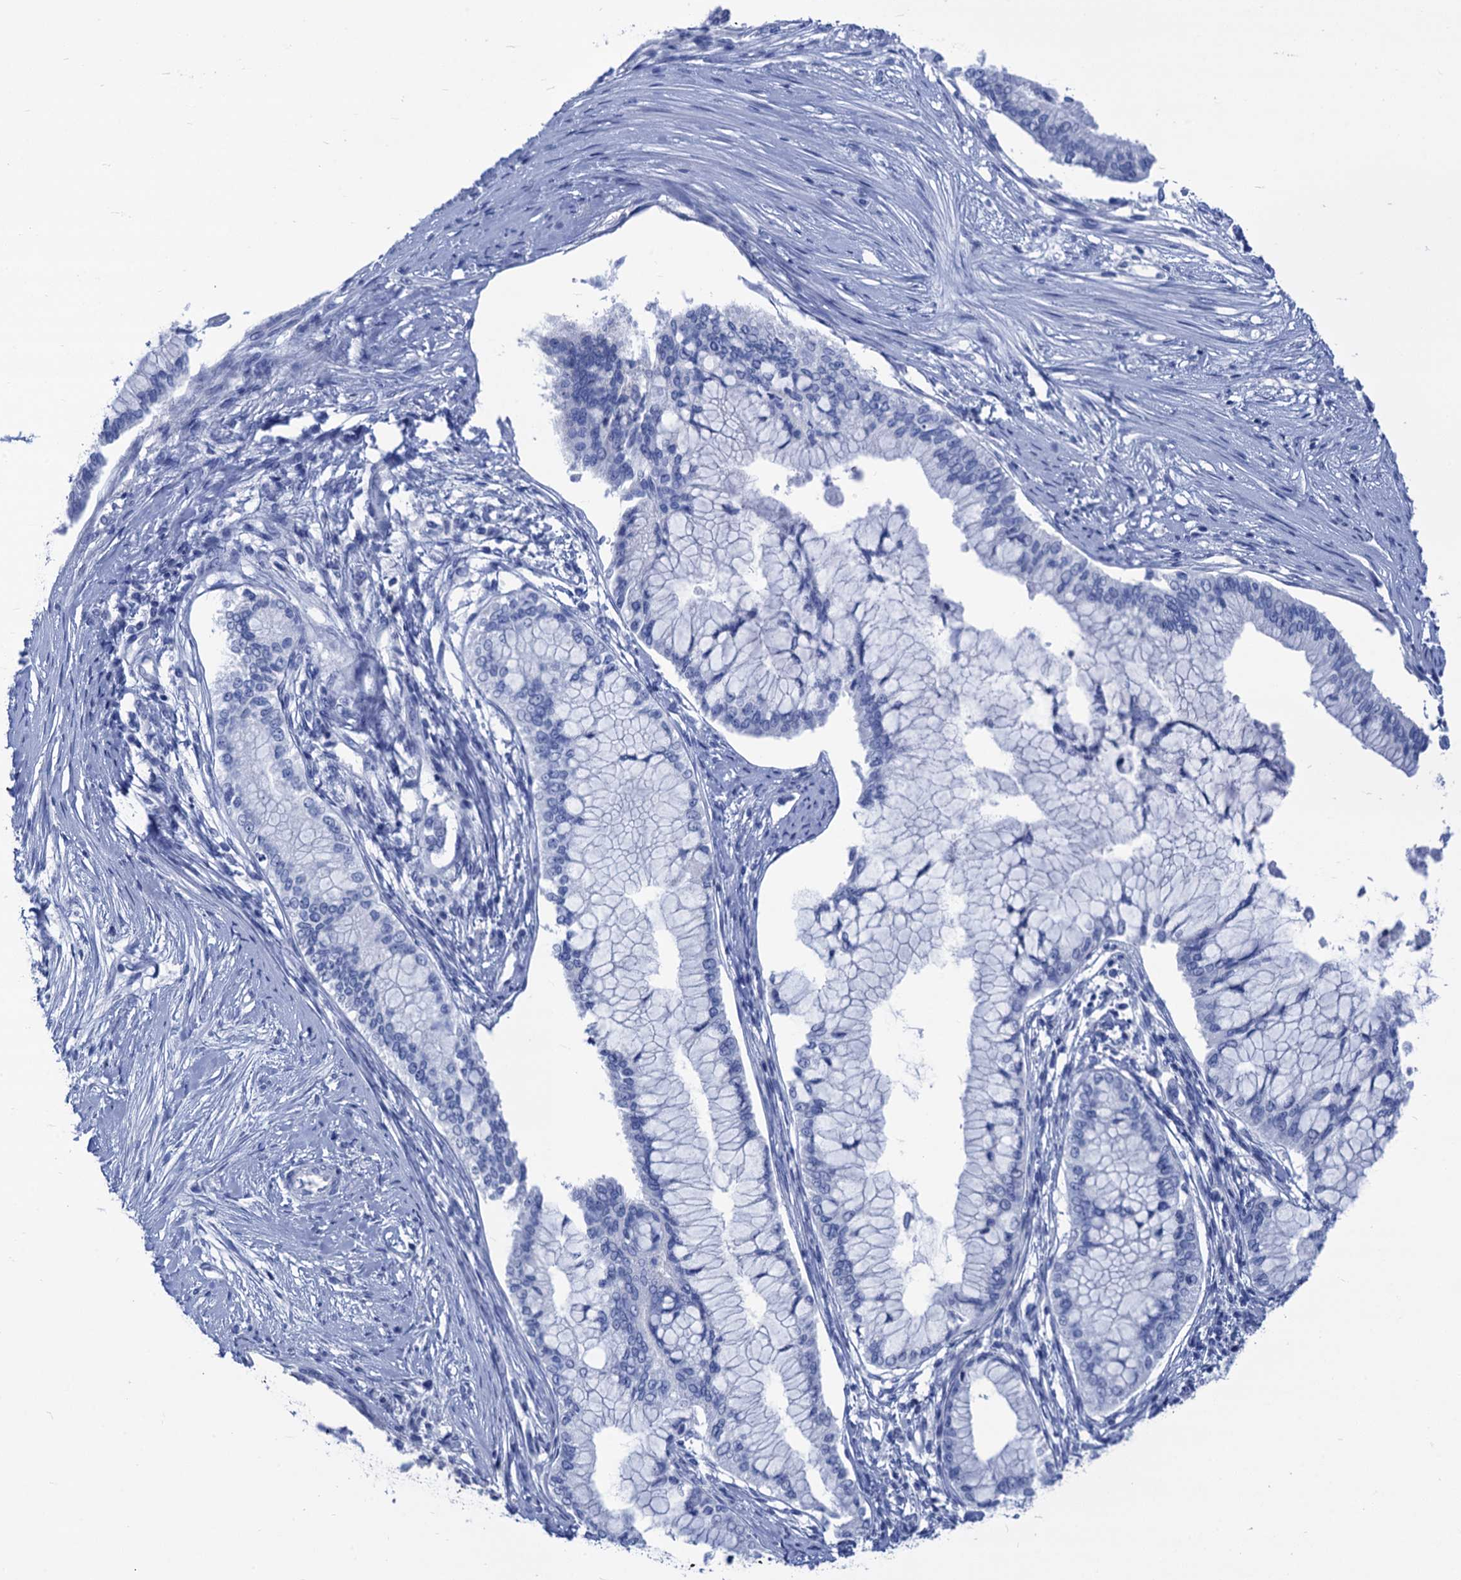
{"staining": {"intensity": "negative", "quantity": "none", "location": "none"}, "tissue": "pancreatic cancer", "cell_type": "Tumor cells", "image_type": "cancer", "snomed": [{"axis": "morphology", "description": "Adenocarcinoma, NOS"}, {"axis": "topography", "description": "Pancreas"}], "caption": "An image of human adenocarcinoma (pancreatic) is negative for staining in tumor cells. (Brightfield microscopy of DAB IHC at high magnification).", "gene": "CABYR", "patient": {"sex": "male", "age": 46}}